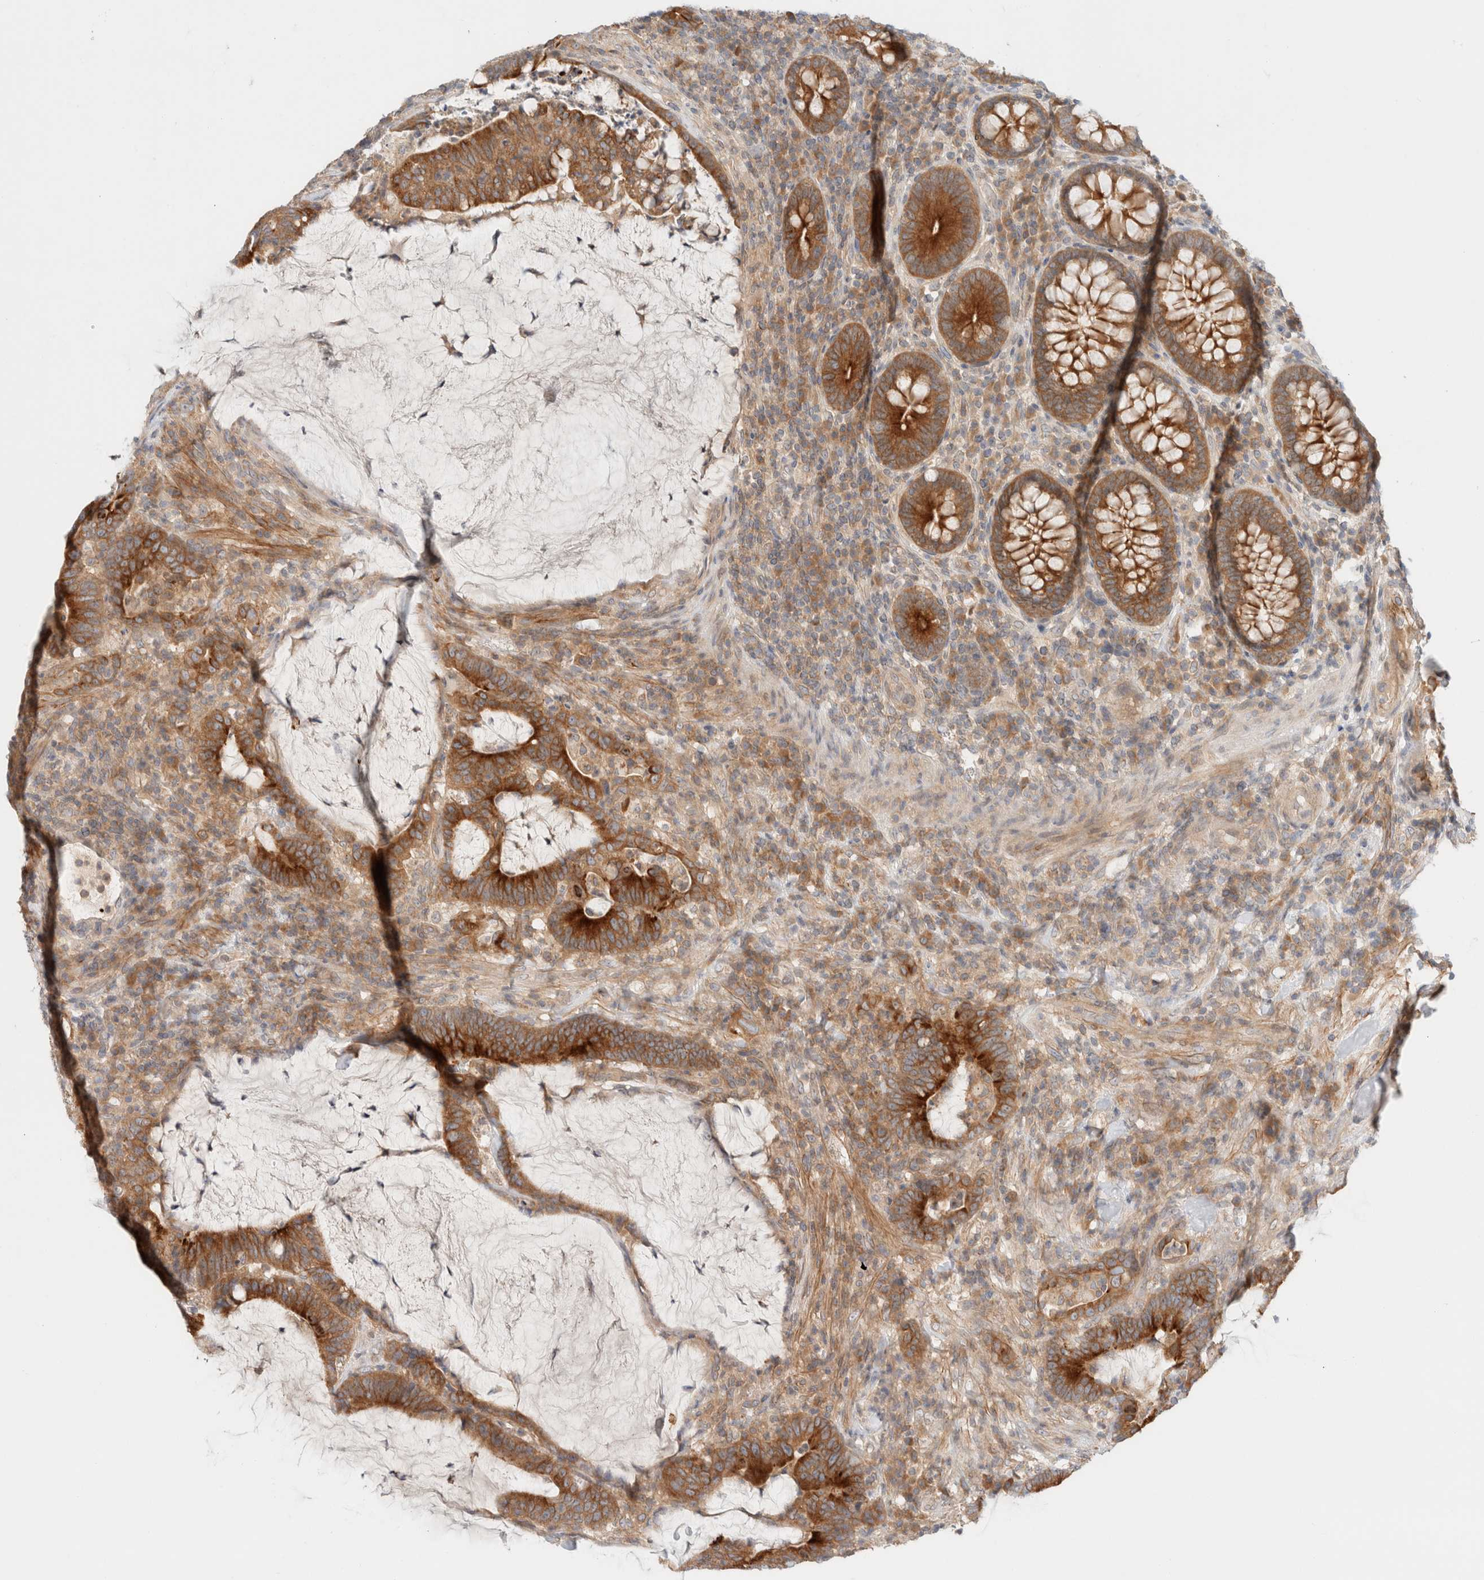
{"staining": {"intensity": "strong", "quantity": ">75%", "location": "cytoplasmic/membranous"}, "tissue": "colorectal cancer", "cell_type": "Tumor cells", "image_type": "cancer", "snomed": [{"axis": "morphology", "description": "Adenocarcinoma, NOS"}, {"axis": "topography", "description": "Colon"}], "caption": "Immunohistochemistry (IHC) of colorectal cancer (adenocarcinoma) demonstrates high levels of strong cytoplasmic/membranous expression in approximately >75% of tumor cells.", "gene": "MARK3", "patient": {"sex": "female", "age": 66}}